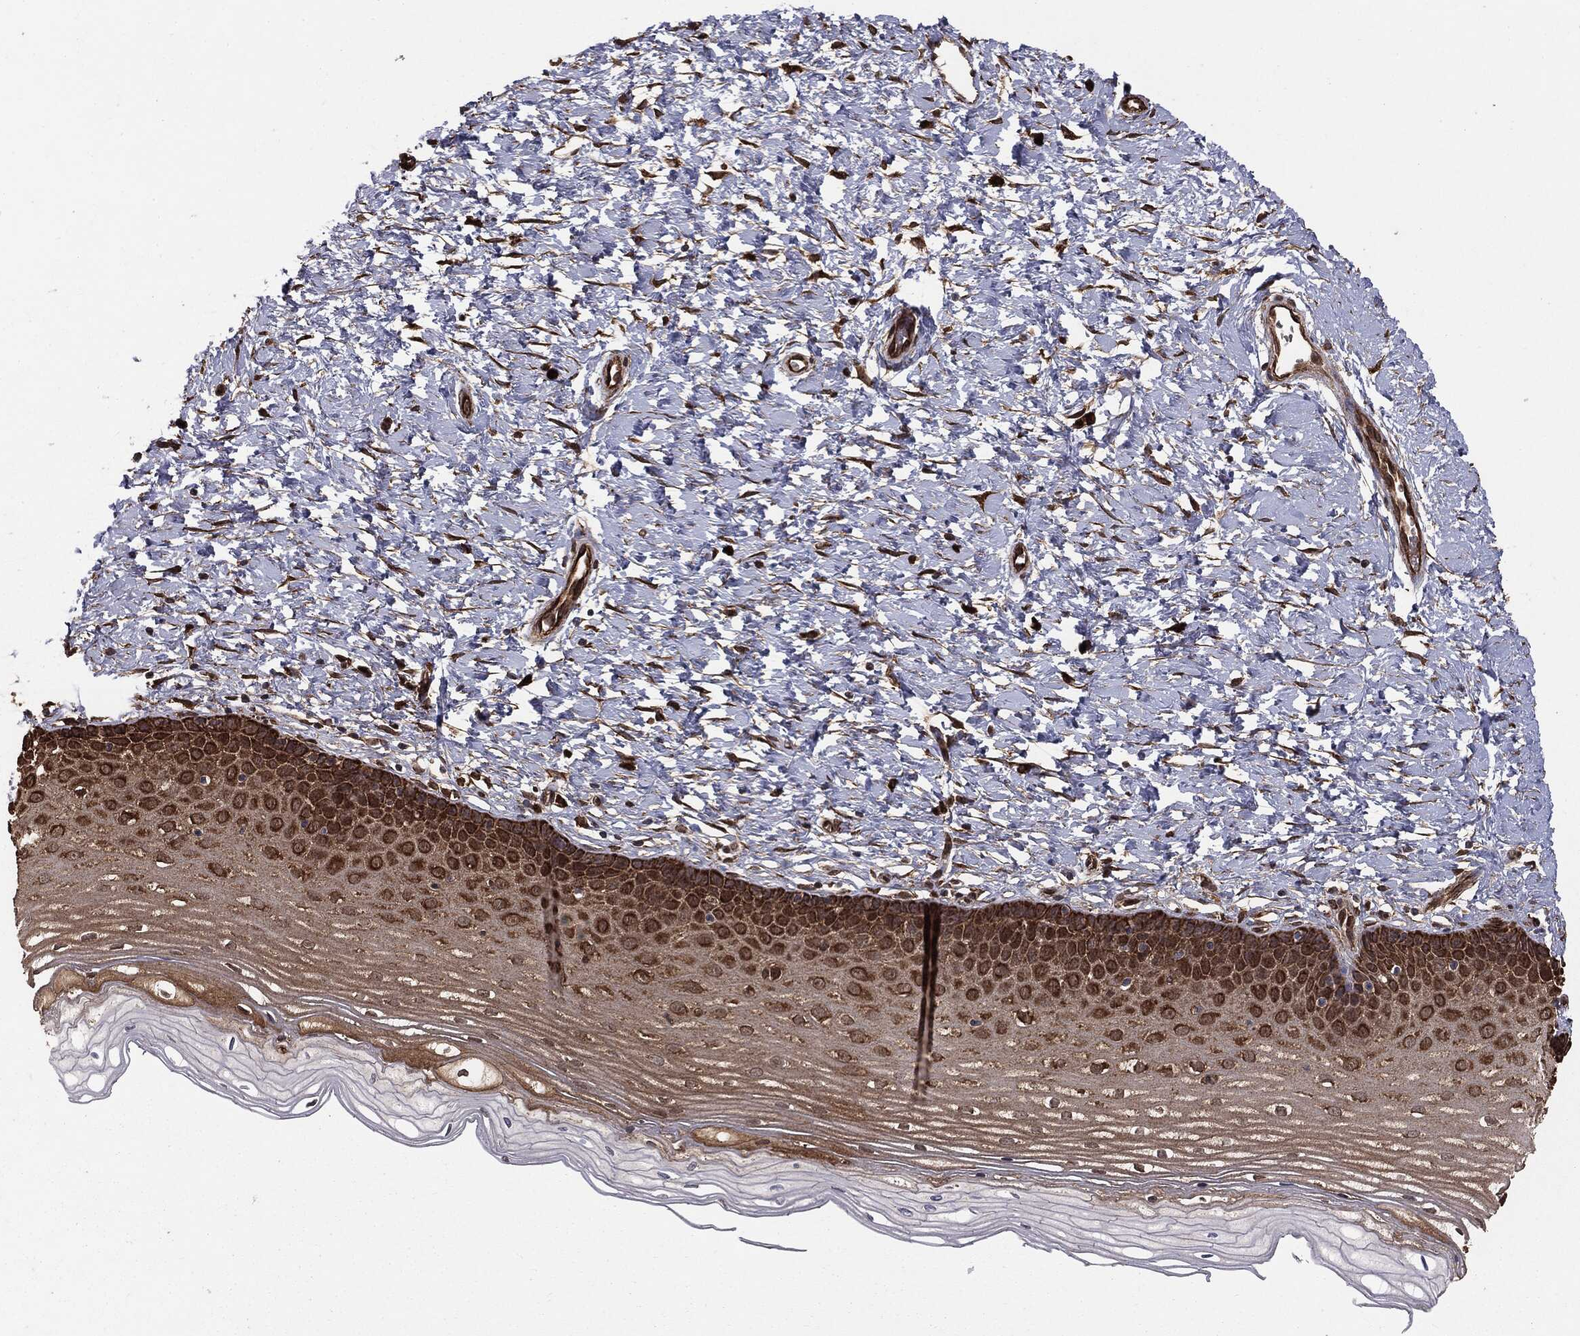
{"staining": {"intensity": "strong", "quantity": ">75%", "location": "cytoplasmic/membranous,nuclear"}, "tissue": "cervix", "cell_type": "Glandular cells", "image_type": "normal", "snomed": [{"axis": "morphology", "description": "Normal tissue, NOS"}, {"axis": "topography", "description": "Cervix"}], "caption": "This is a photomicrograph of immunohistochemistry (IHC) staining of normal cervix, which shows strong expression in the cytoplasmic/membranous,nuclear of glandular cells.", "gene": "NME1", "patient": {"sex": "female", "age": 37}}